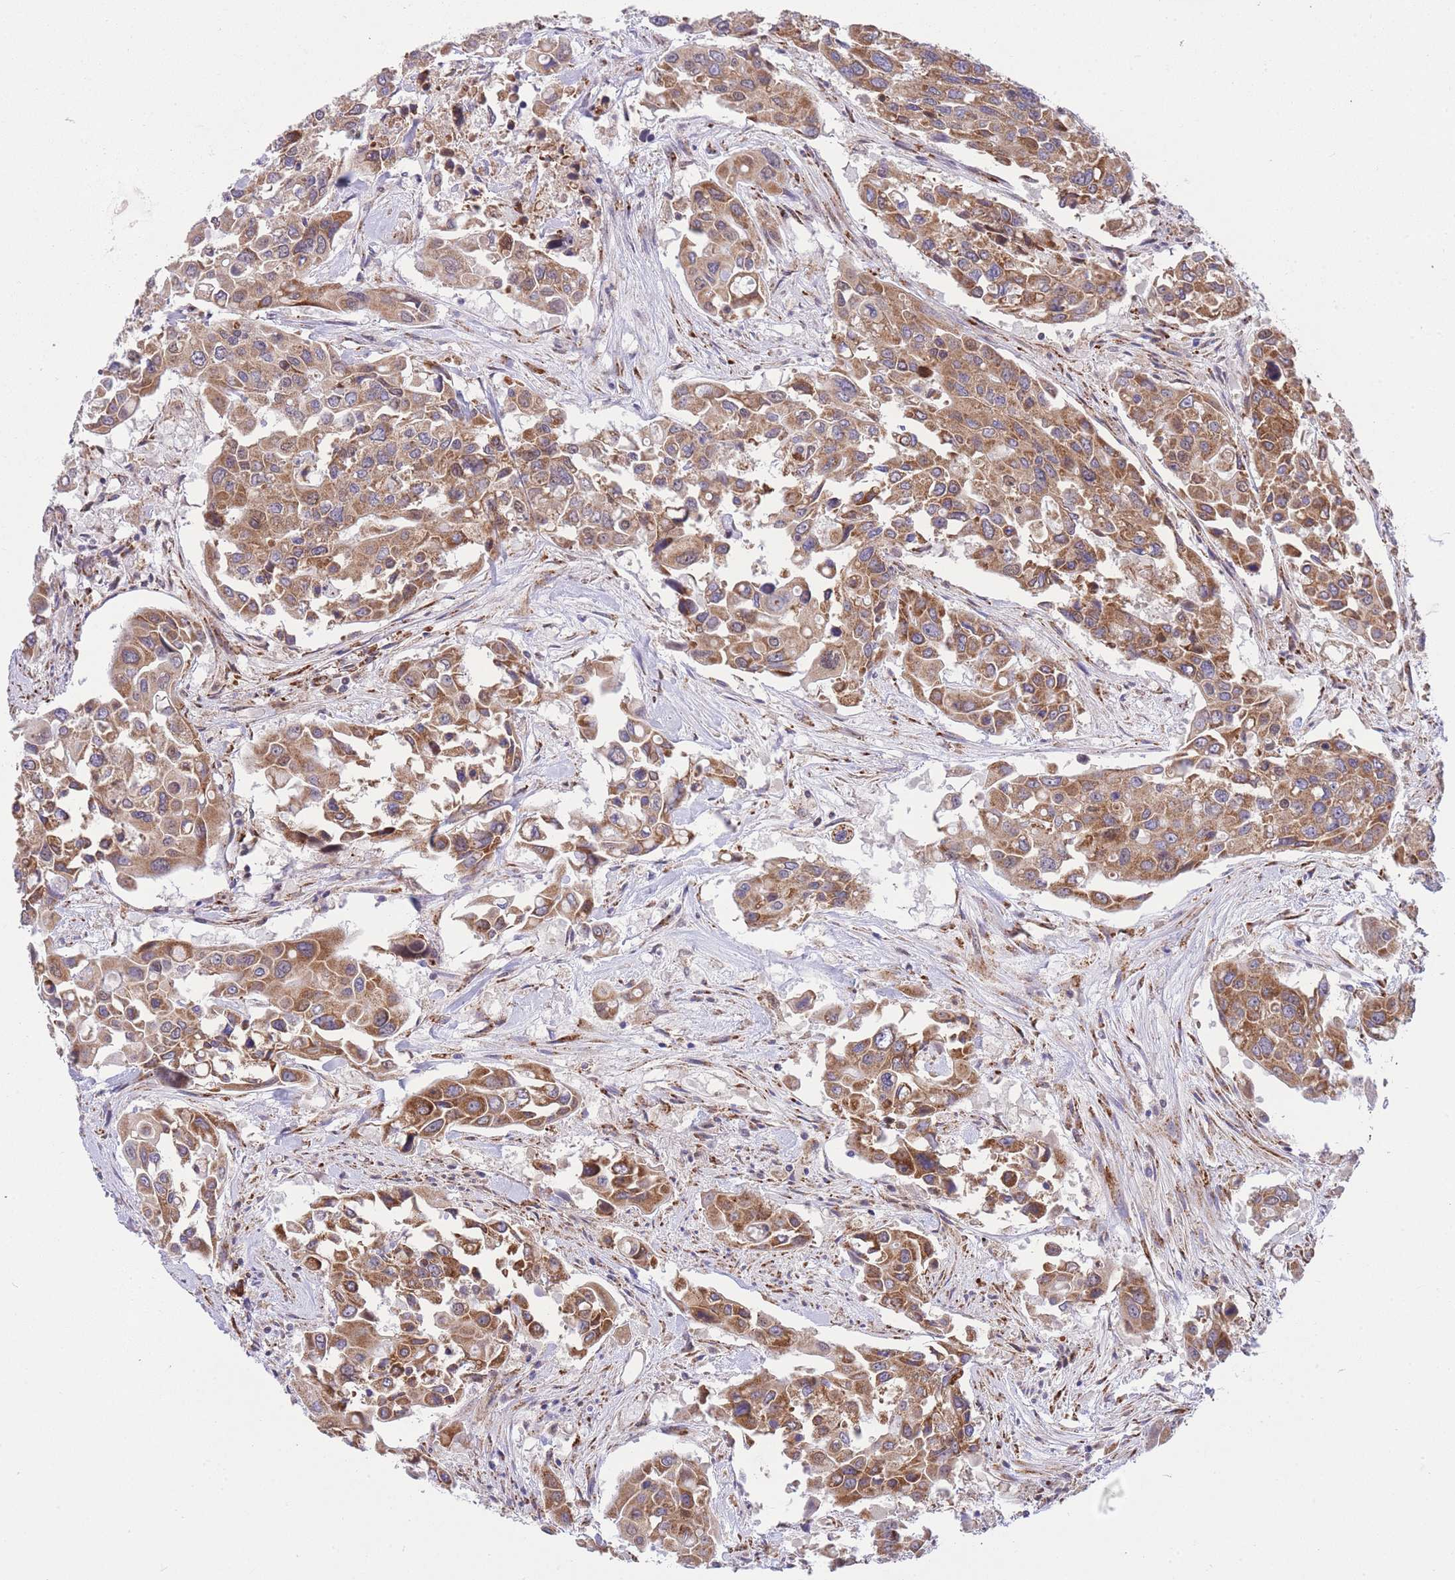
{"staining": {"intensity": "moderate", "quantity": ">75%", "location": "cytoplasmic/membranous,nuclear"}, "tissue": "colorectal cancer", "cell_type": "Tumor cells", "image_type": "cancer", "snomed": [{"axis": "morphology", "description": "Adenocarcinoma, NOS"}, {"axis": "topography", "description": "Colon"}], "caption": "The photomicrograph exhibits immunohistochemical staining of adenocarcinoma (colorectal). There is moderate cytoplasmic/membranous and nuclear staining is present in approximately >75% of tumor cells.", "gene": "EXOSC8", "patient": {"sex": "male", "age": 77}}